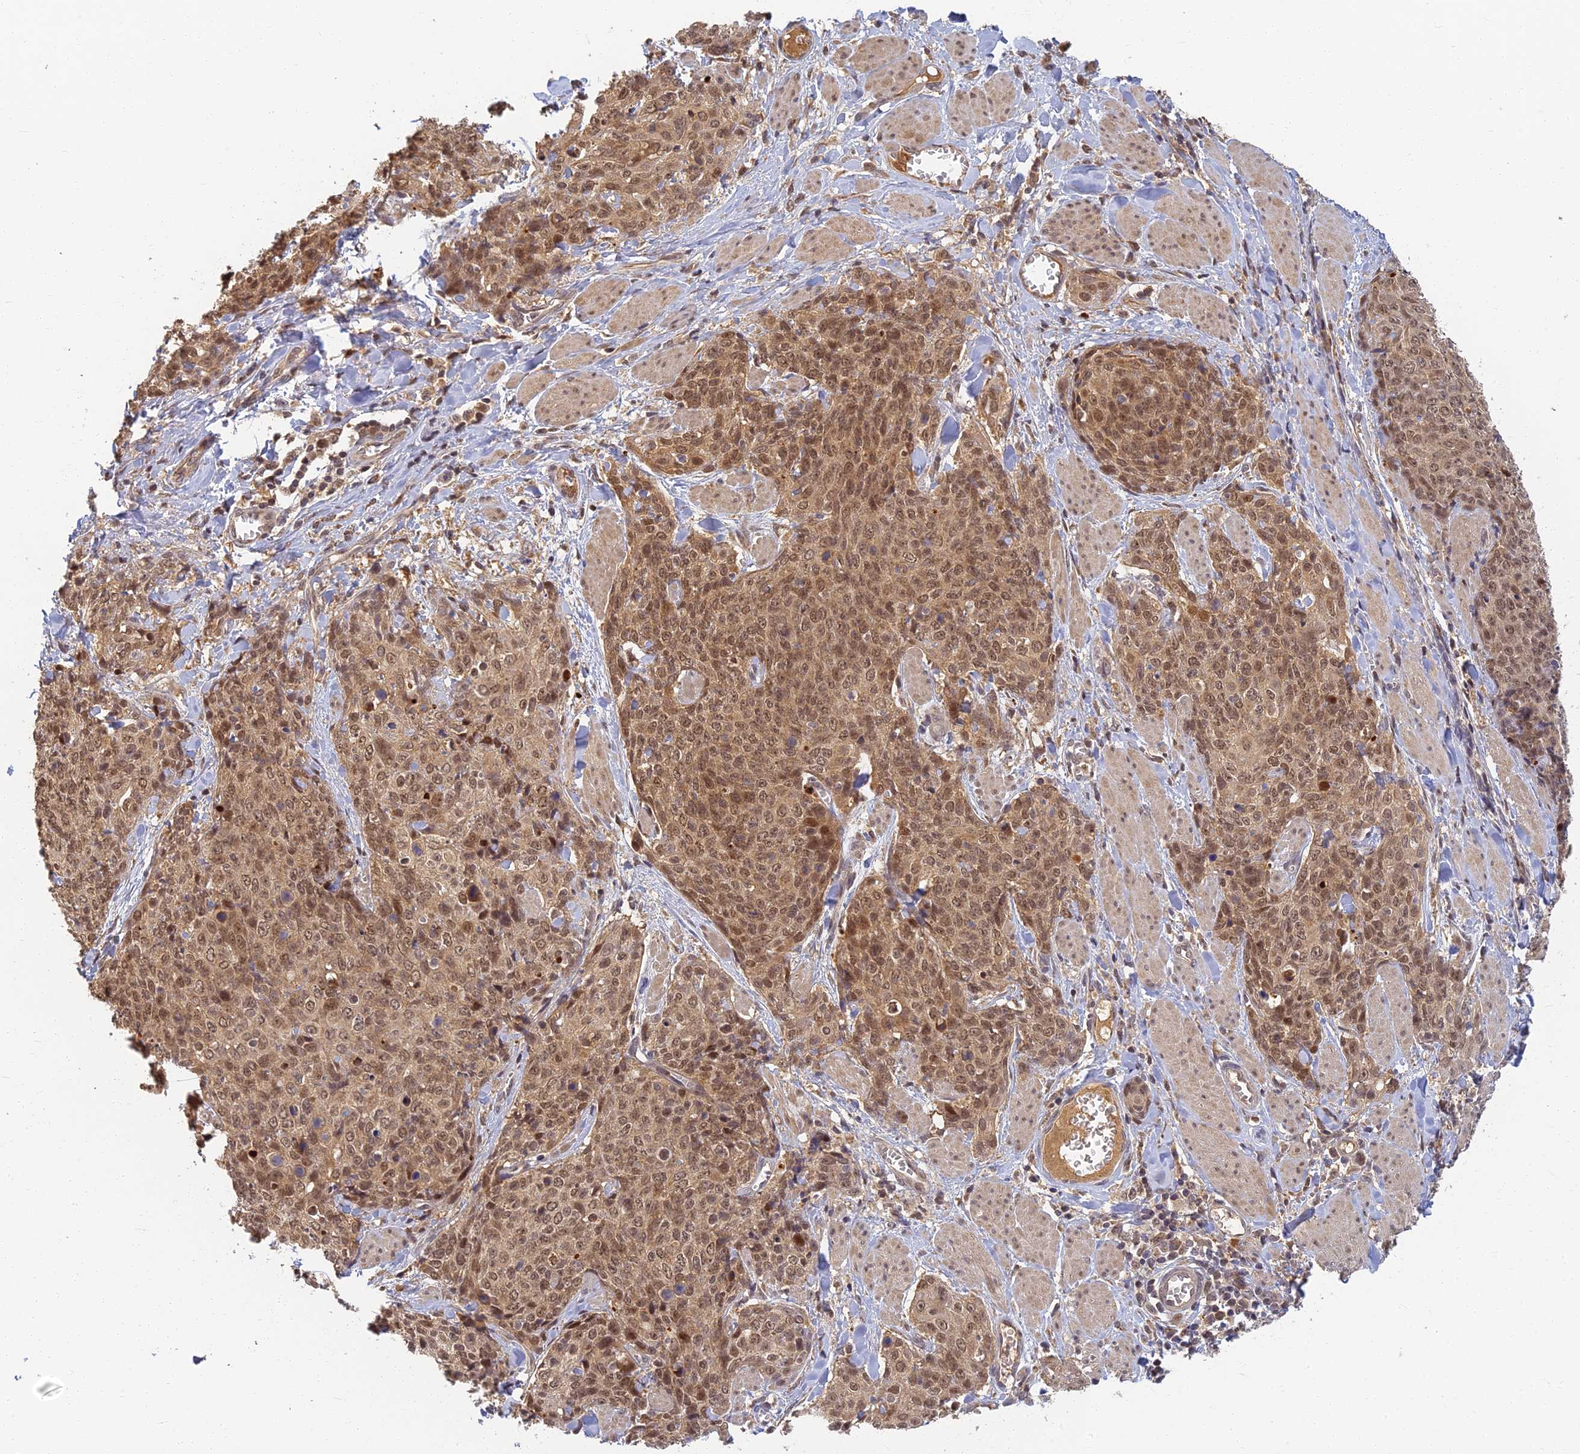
{"staining": {"intensity": "moderate", "quantity": ">75%", "location": "cytoplasmic/membranous,nuclear"}, "tissue": "skin cancer", "cell_type": "Tumor cells", "image_type": "cancer", "snomed": [{"axis": "morphology", "description": "Squamous cell carcinoma, NOS"}, {"axis": "topography", "description": "Skin"}, {"axis": "topography", "description": "Vulva"}], "caption": "Protein staining displays moderate cytoplasmic/membranous and nuclear positivity in about >75% of tumor cells in squamous cell carcinoma (skin). (IHC, brightfield microscopy, high magnification).", "gene": "RGL3", "patient": {"sex": "female", "age": 85}}